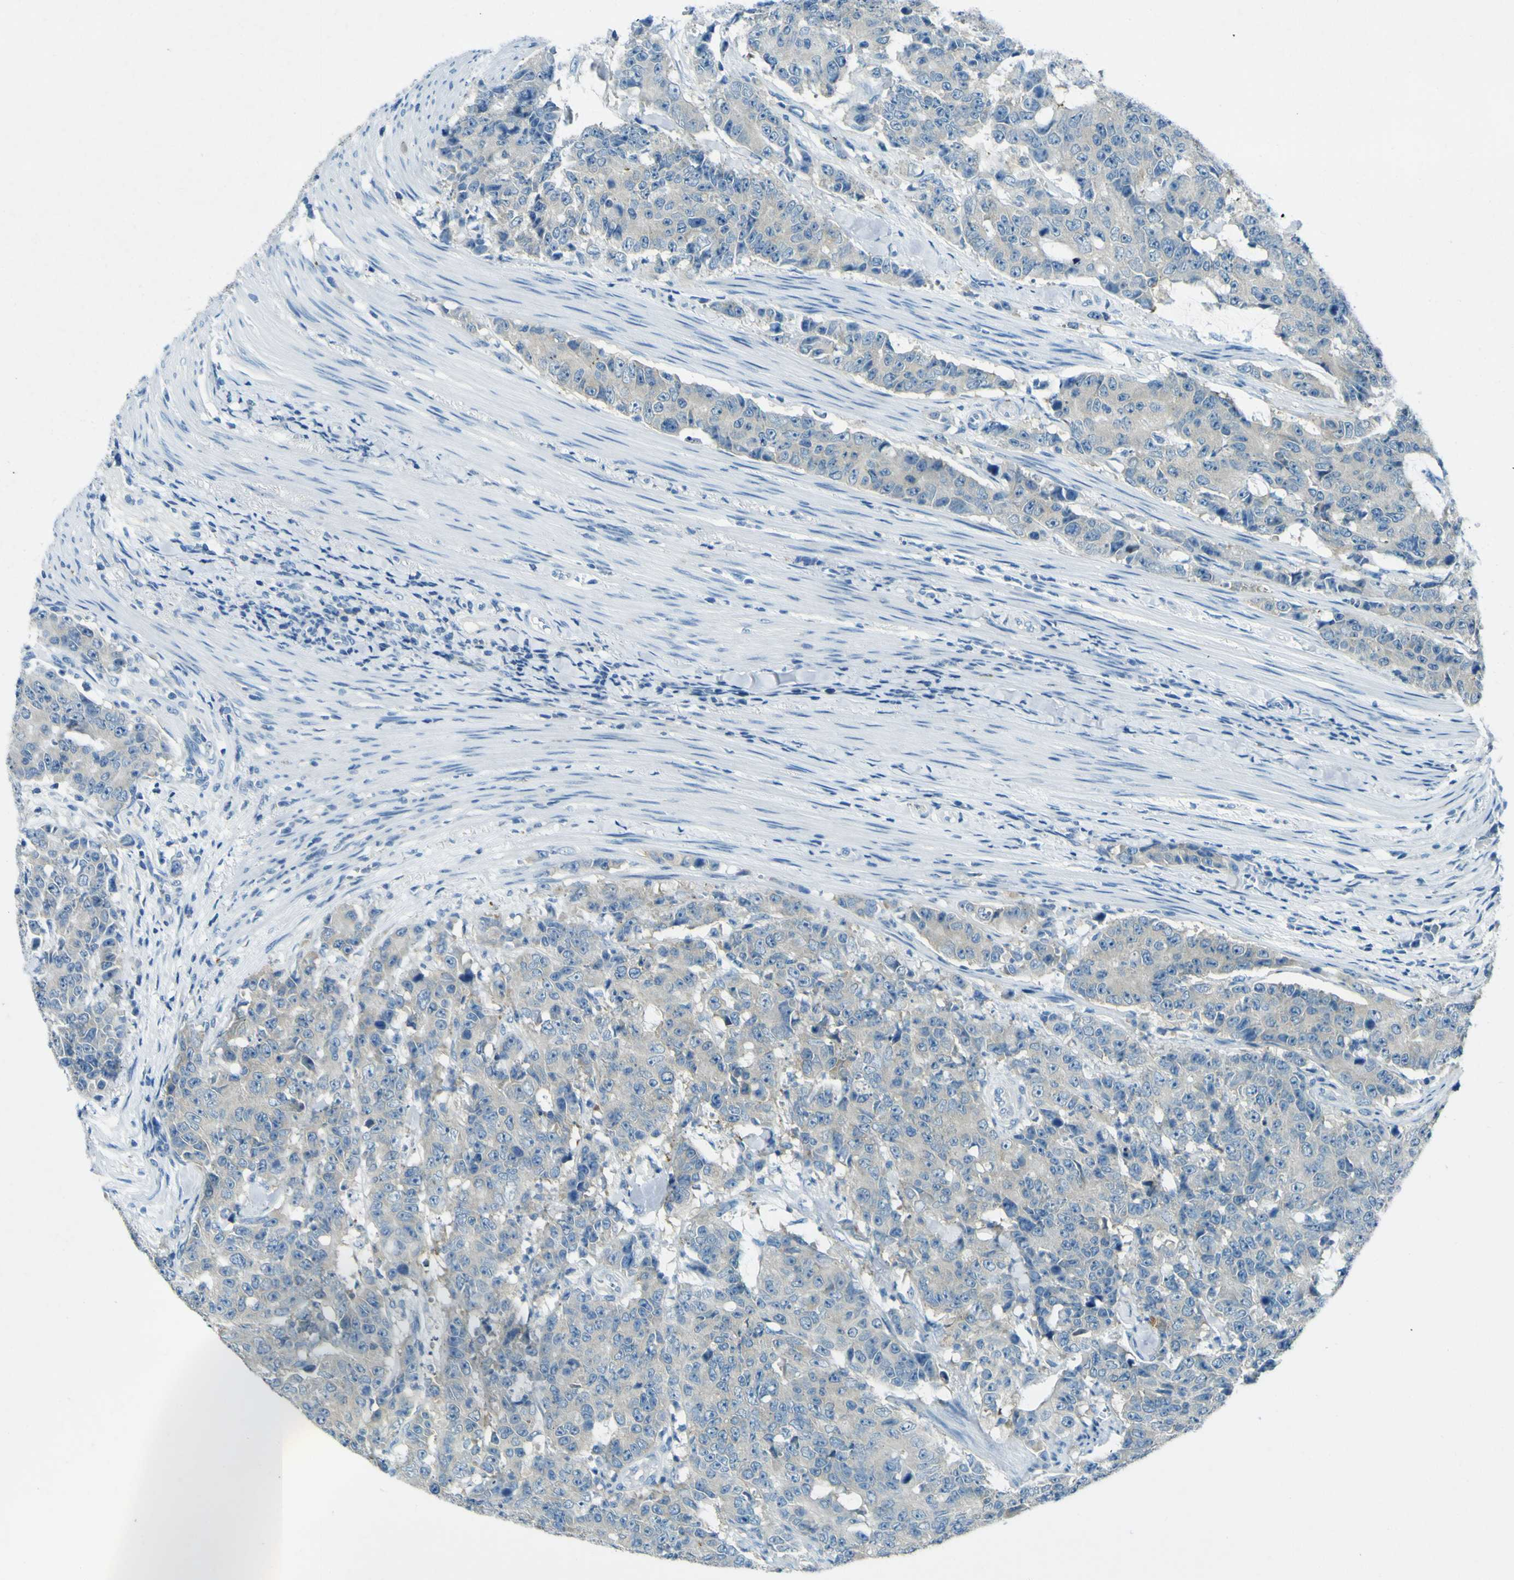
{"staining": {"intensity": "moderate", "quantity": "<25%", "location": "cytoplasmic/membranous"}, "tissue": "colorectal cancer", "cell_type": "Tumor cells", "image_type": "cancer", "snomed": [{"axis": "morphology", "description": "Adenocarcinoma, NOS"}, {"axis": "topography", "description": "Colon"}], "caption": "DAB (3,3'-diaminobenzidine) immunohistochemical staining of human colorectal cancer exhibits moderate cytoplasmic/membranous protein expression in about <25% of tumor cells.", "gene": "SORCS1", "patient": {"sex": "female", "age": 86}}